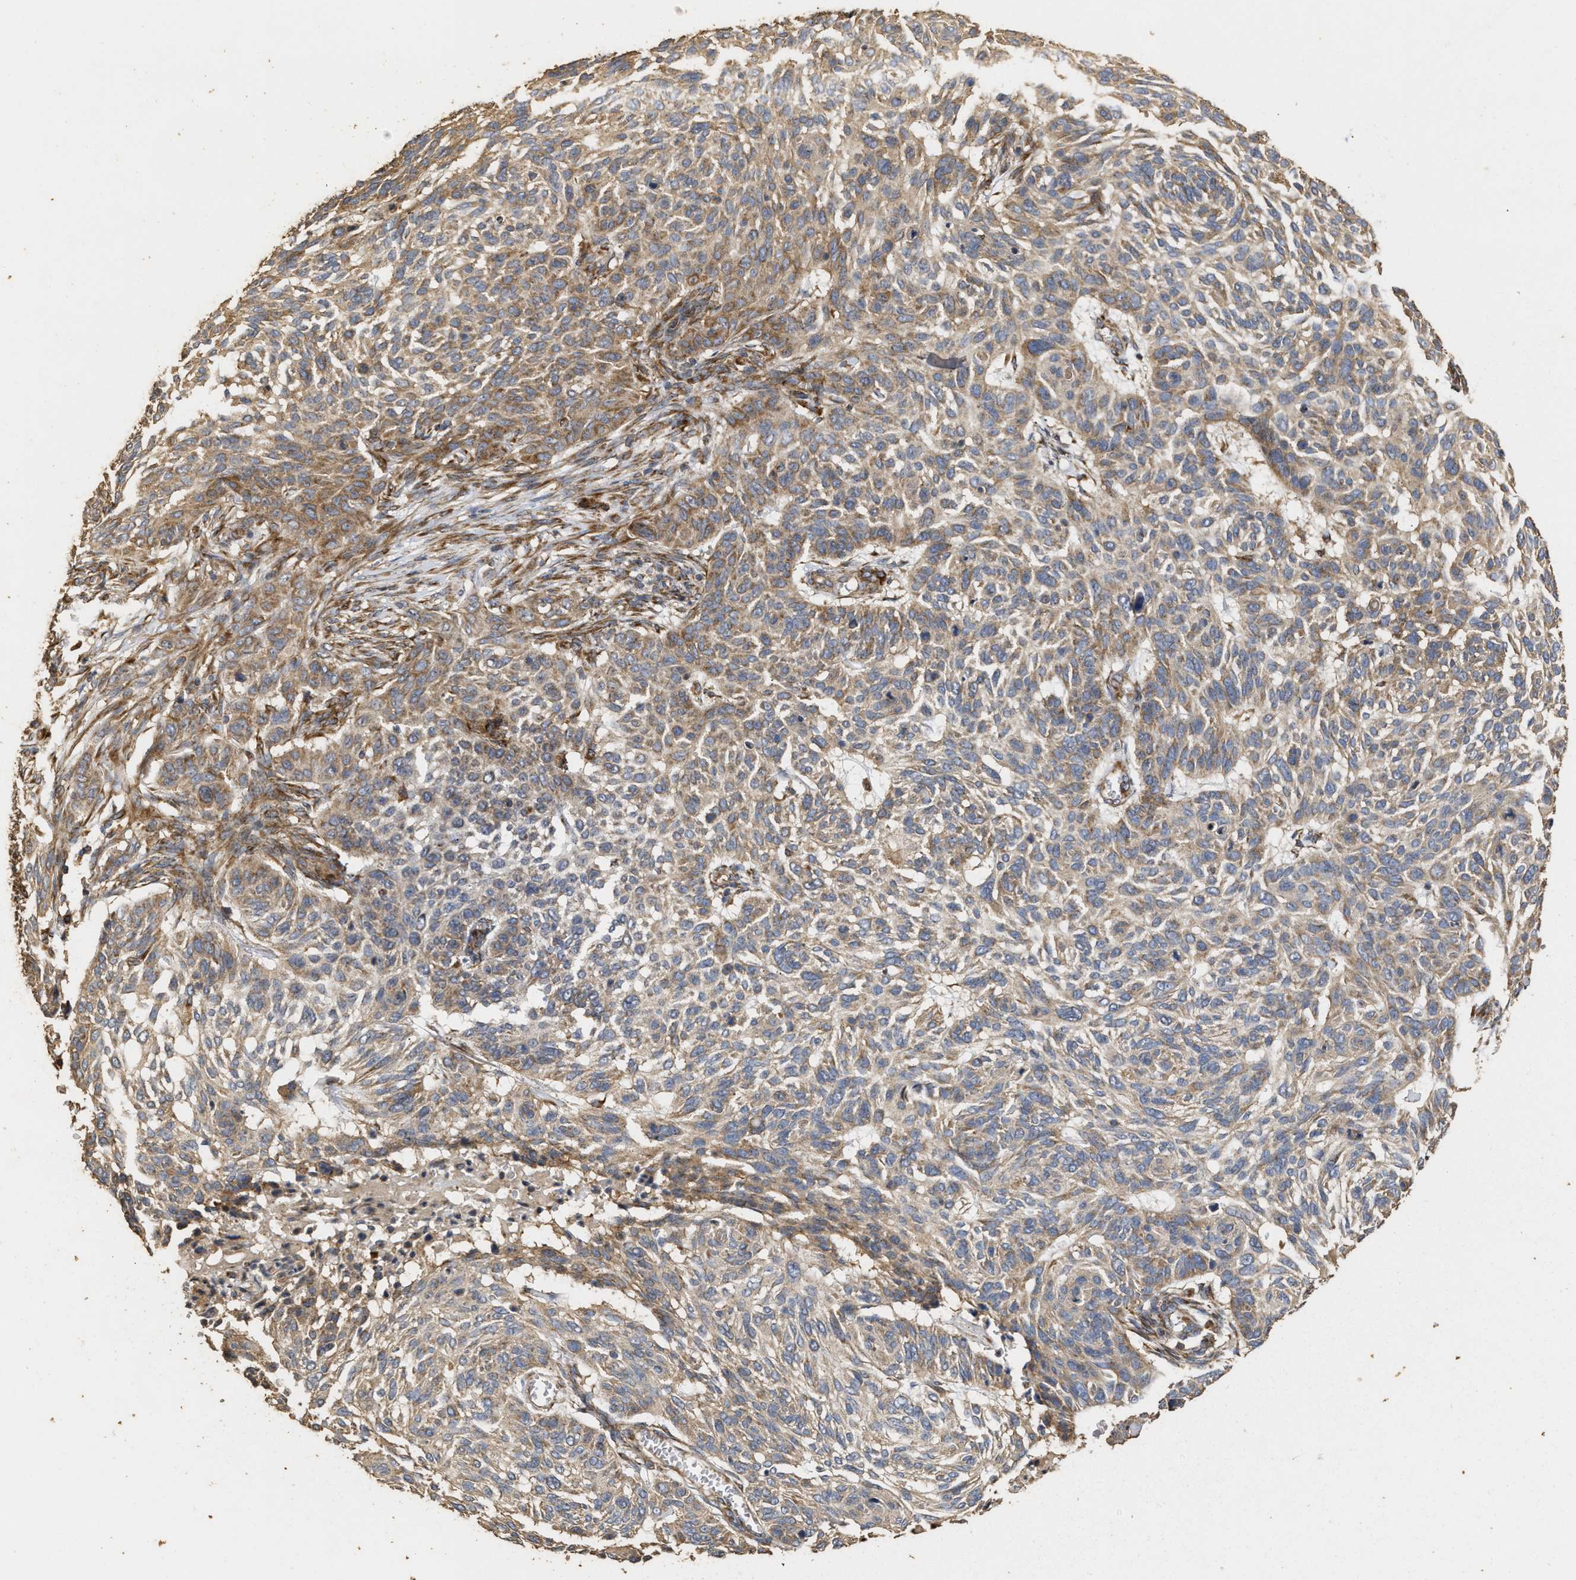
{"staining": {"intensity": "moderate", "quantity": ">75%", "location": "cytoplasmic/membranous"}, "tissue": "skin cancer", "cell_type": "Tumor cells", "image_type": "cancer", "snomed": [{"axis": "morphology", "description": "Basal cell carcinoma"}, {"axis": "topography", "description": "Skin"}], "caption": "A medium amount of moderate cytoplasmic/membranous staining is seen in approximately >75% of tumor cells in skin basal cell carcinoma tissue.", "gene": "NAV1", "patient": {"sex": "male", "age": 85}}